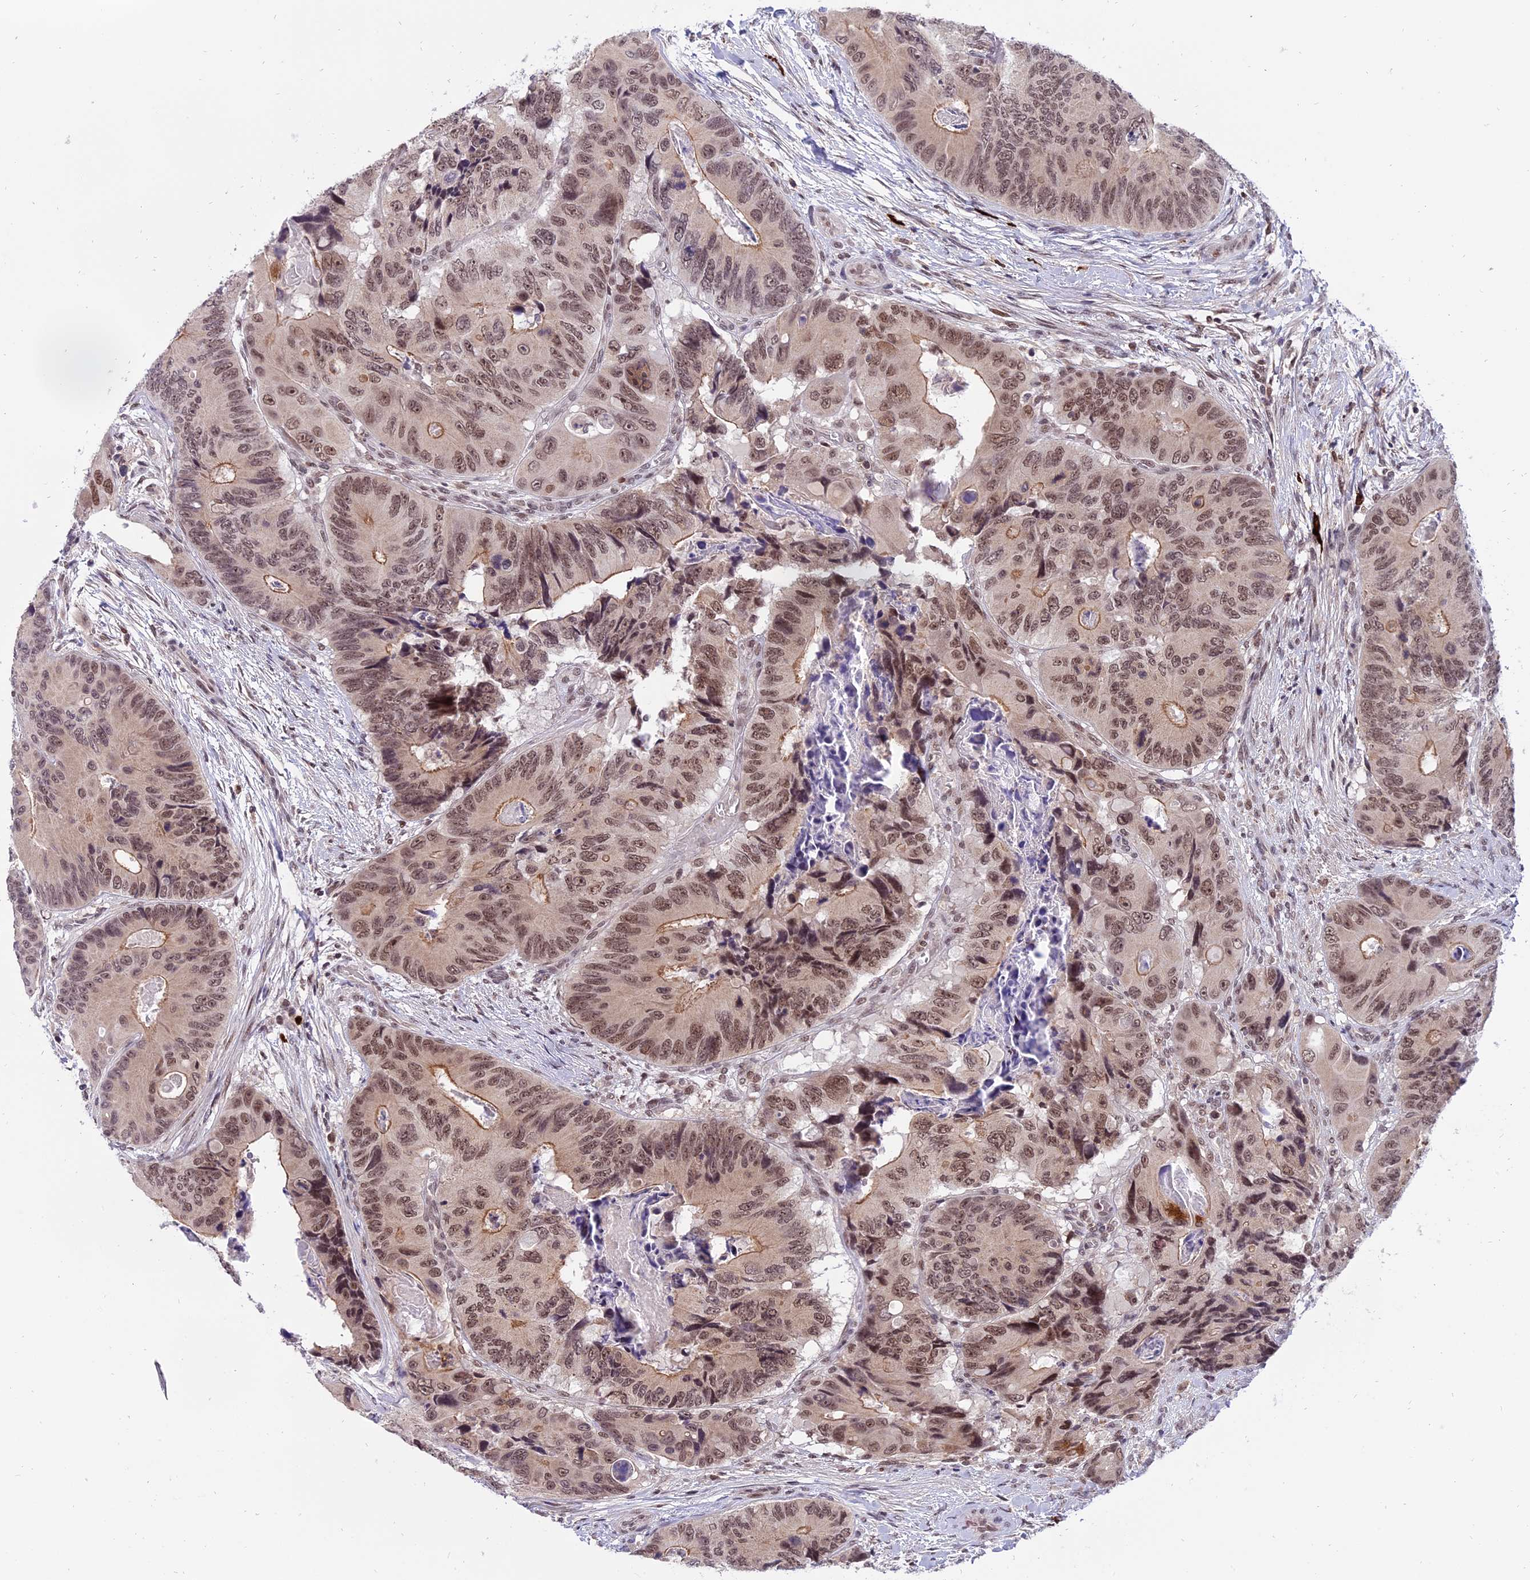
{"staining": {"intensity": "moderate", "quantity": ">75%", "location": "nuclear"}, "tissue": "colorectal cancer", "cell_type": "Tumor cells", "image_type": "cancer", "snomed": [{"axis": "morphology", "description": "Adenocarcinoma, NOS"}, {"axis": "topography", "description": "Colon"}], "caption": "Colorectal adenocarcinoma stained with DAB immunohistochemistry (IHC) reveals medium levels of moderate nuclear expression in about >75% of tumor cells.", "gene": "TADA3", "patient": {"sex": "male", "age": 84}}